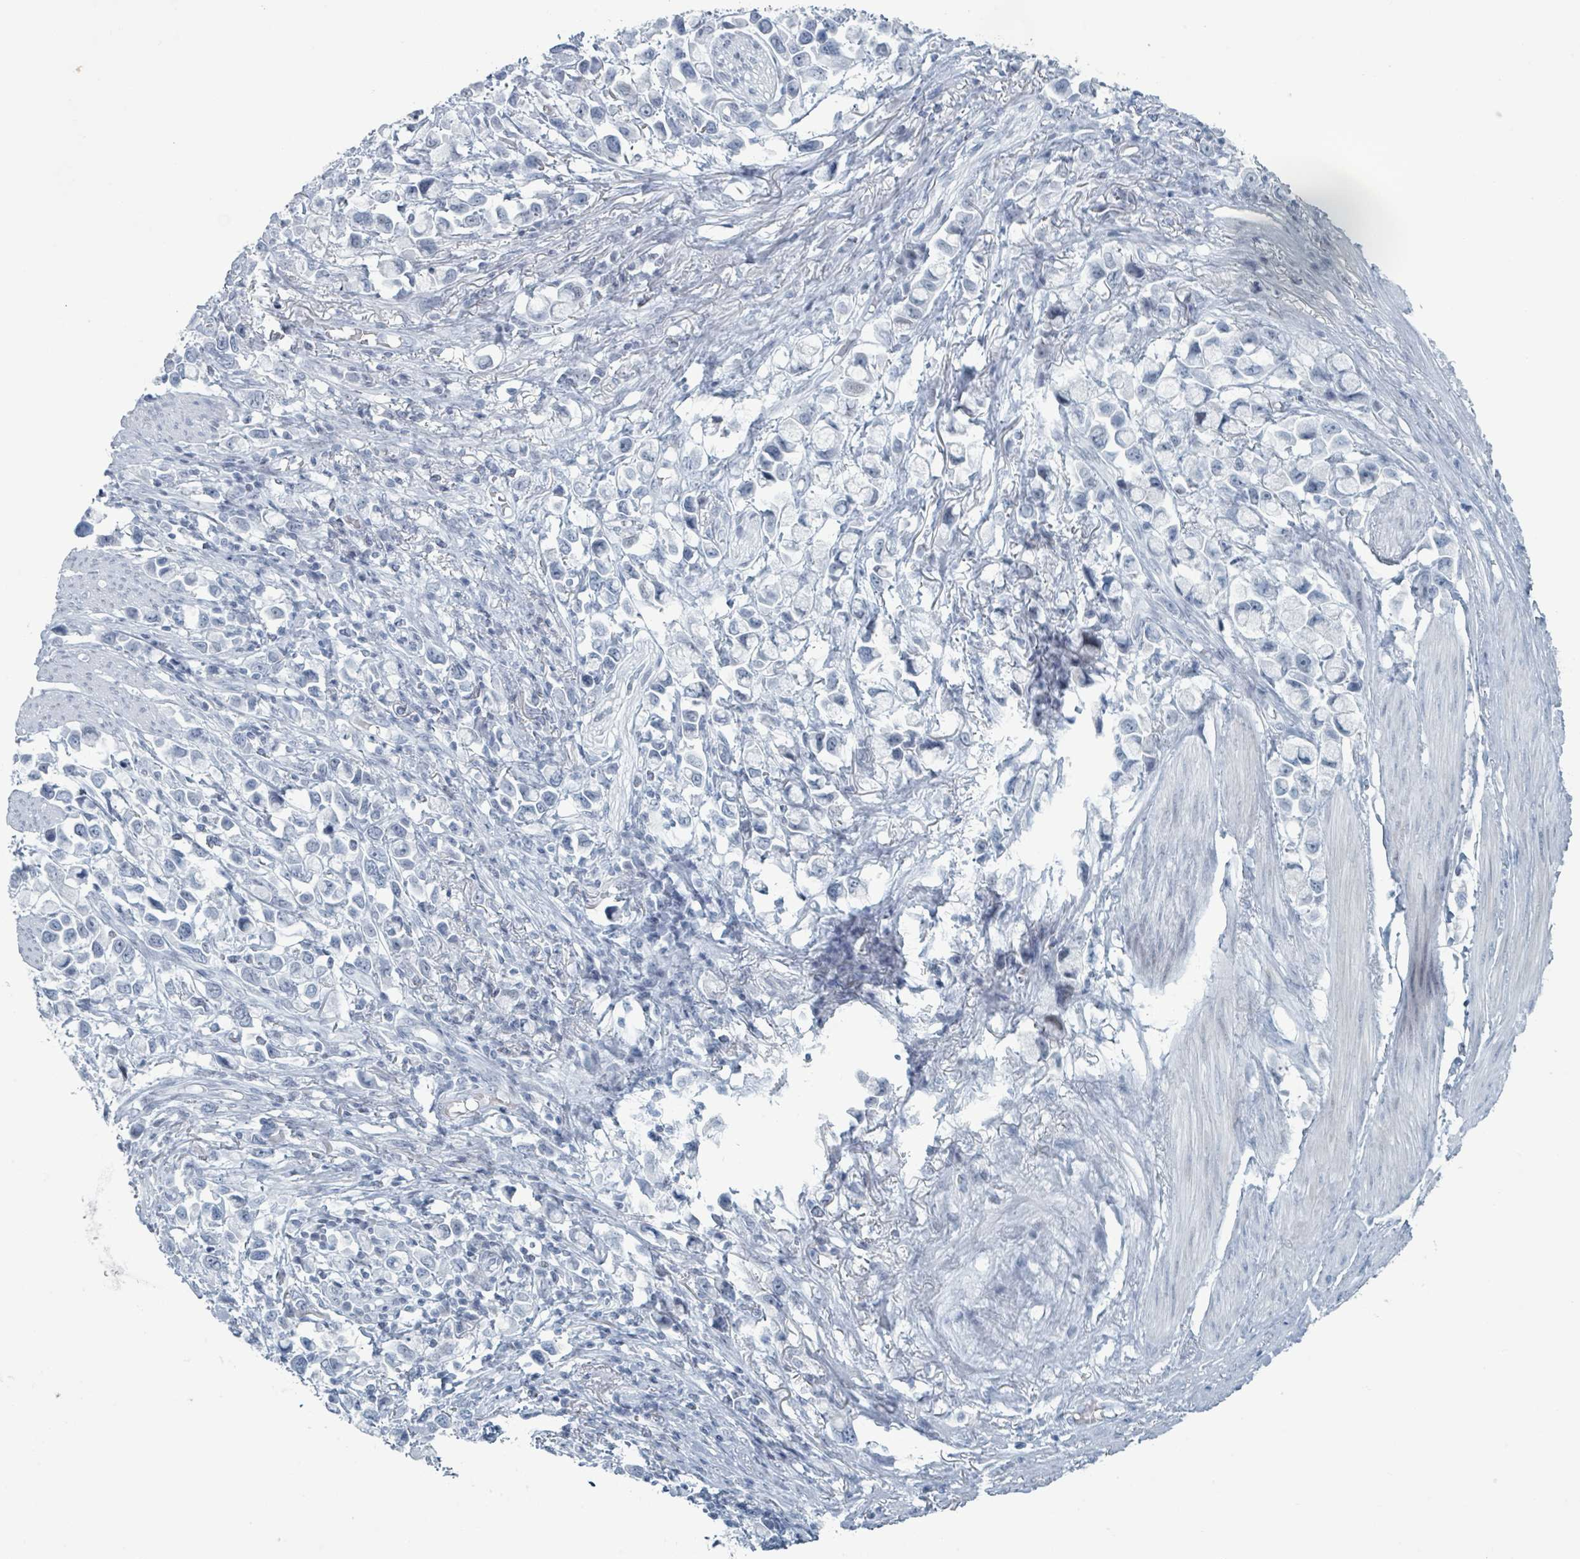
{"staining": {"intensity": "negative", "quantity": "none", "location": "none"}, "tissue": "stomach cancer", "cell_type": "Tumor cells", "image_type": "cancer", "snomed": [{"axis": "morphology", "description": "Adenocarcinoma, NOS"}, {"axis": "topography", "description": "Stomach"}], "caption": "Protein analysis of adenocarcinoma (stomach) exhibits no significant positivity in tumor cells.", "gene": "GPR15LG", "patient": {"sex": "female", "age": 81}}